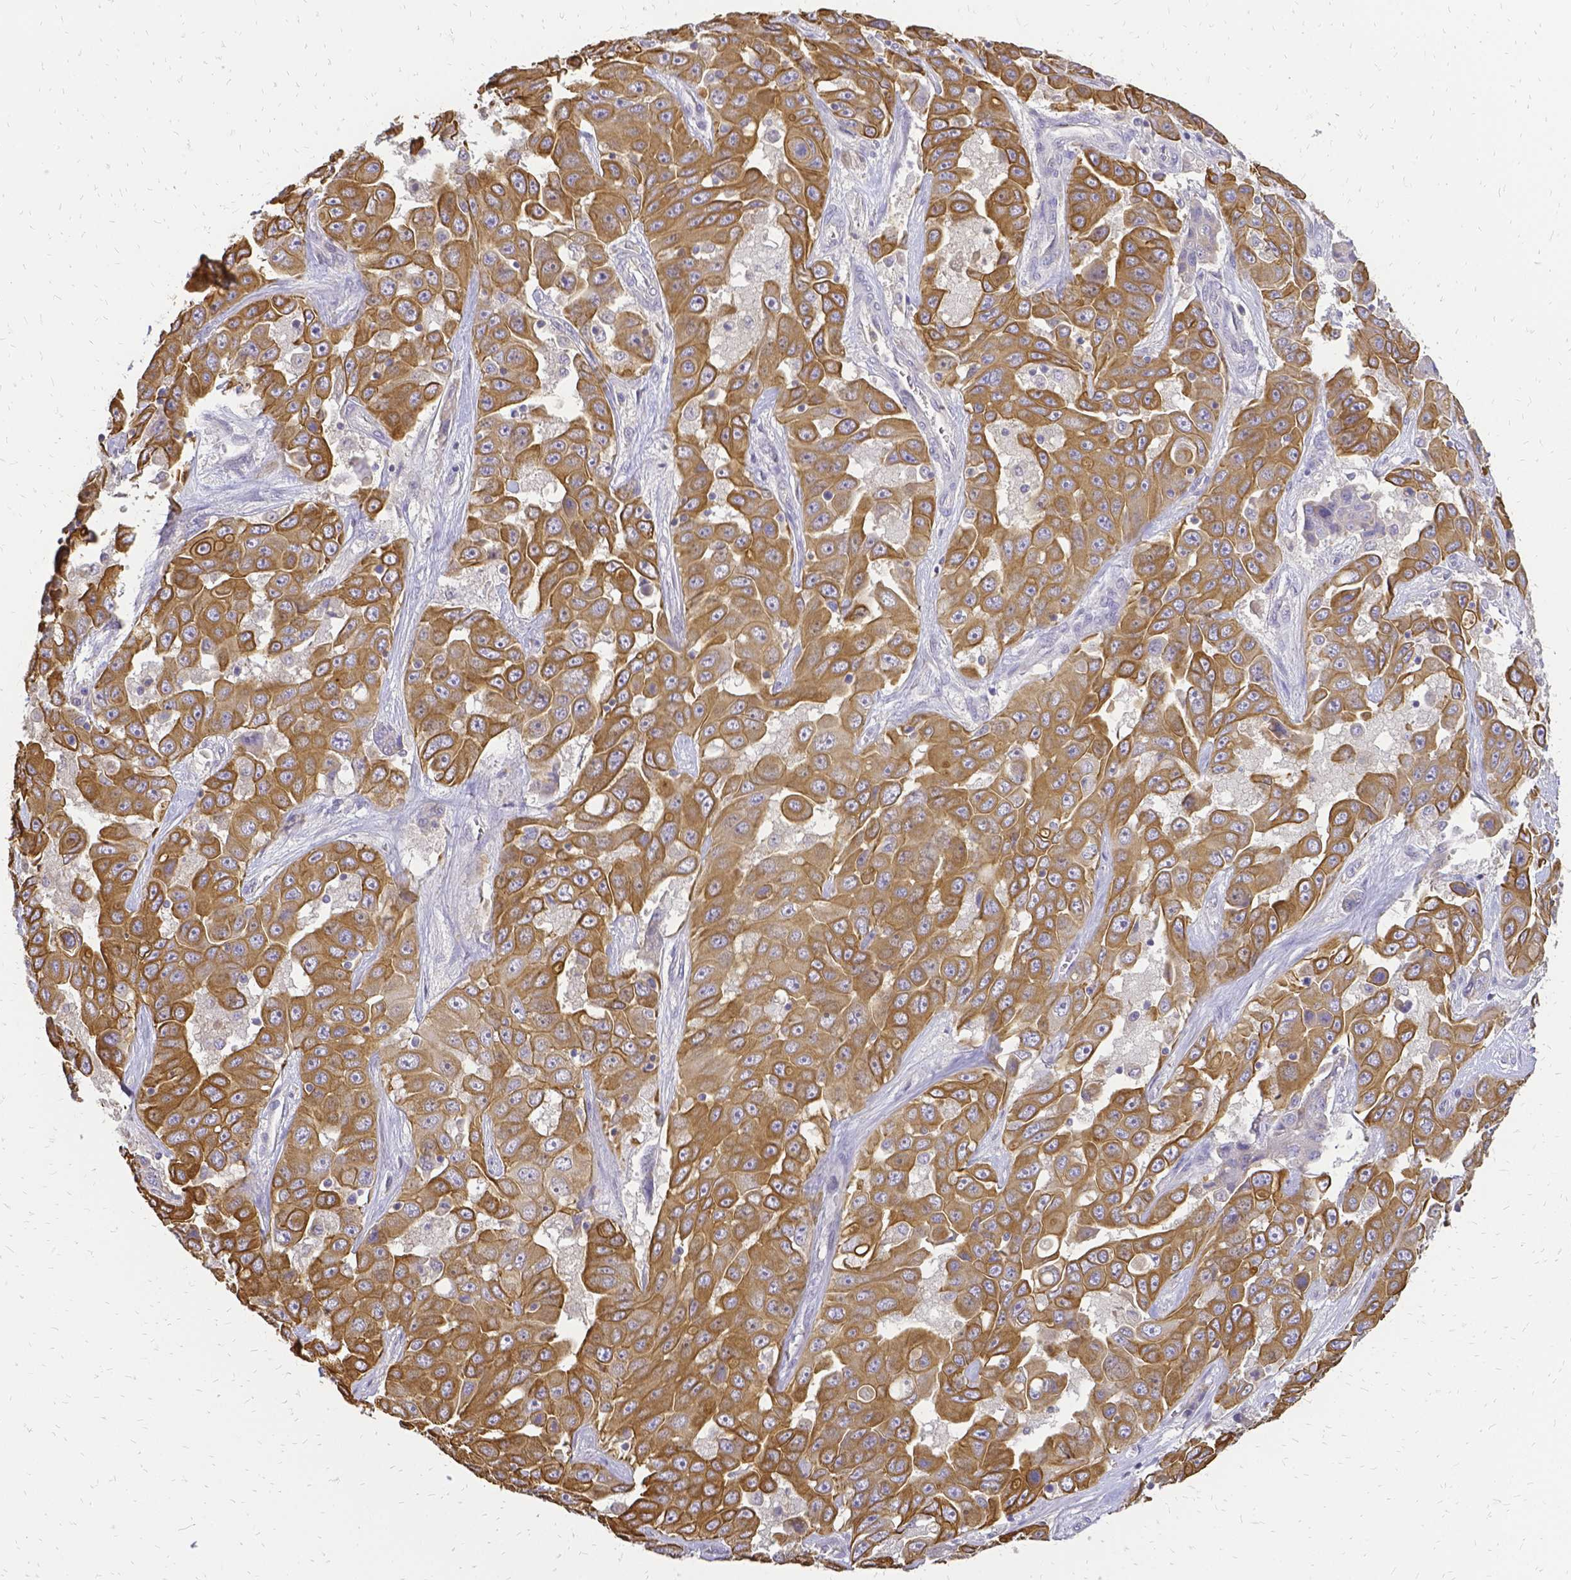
{"staining": {"intensity": "strong", "quantity": ">75%", "location": "cytoplasmic/membranous"}, "tissue": "liver cancer", "cell_type": "Tumor cells", "image_type": "cancer", "snomed": [{"axis": "morphology", "description": "Cholangiocarcinoma"}, {"axis": "topography", "description": "Liver"}], "caption": "A high amount of strong cytoplasmic/membranous expression is identified in approximately >75% of tumor cells in cholangiocarcinoma (liver) tissue.", "gene": "CIB1", "patient": {"sex": "female", "age": 52}}